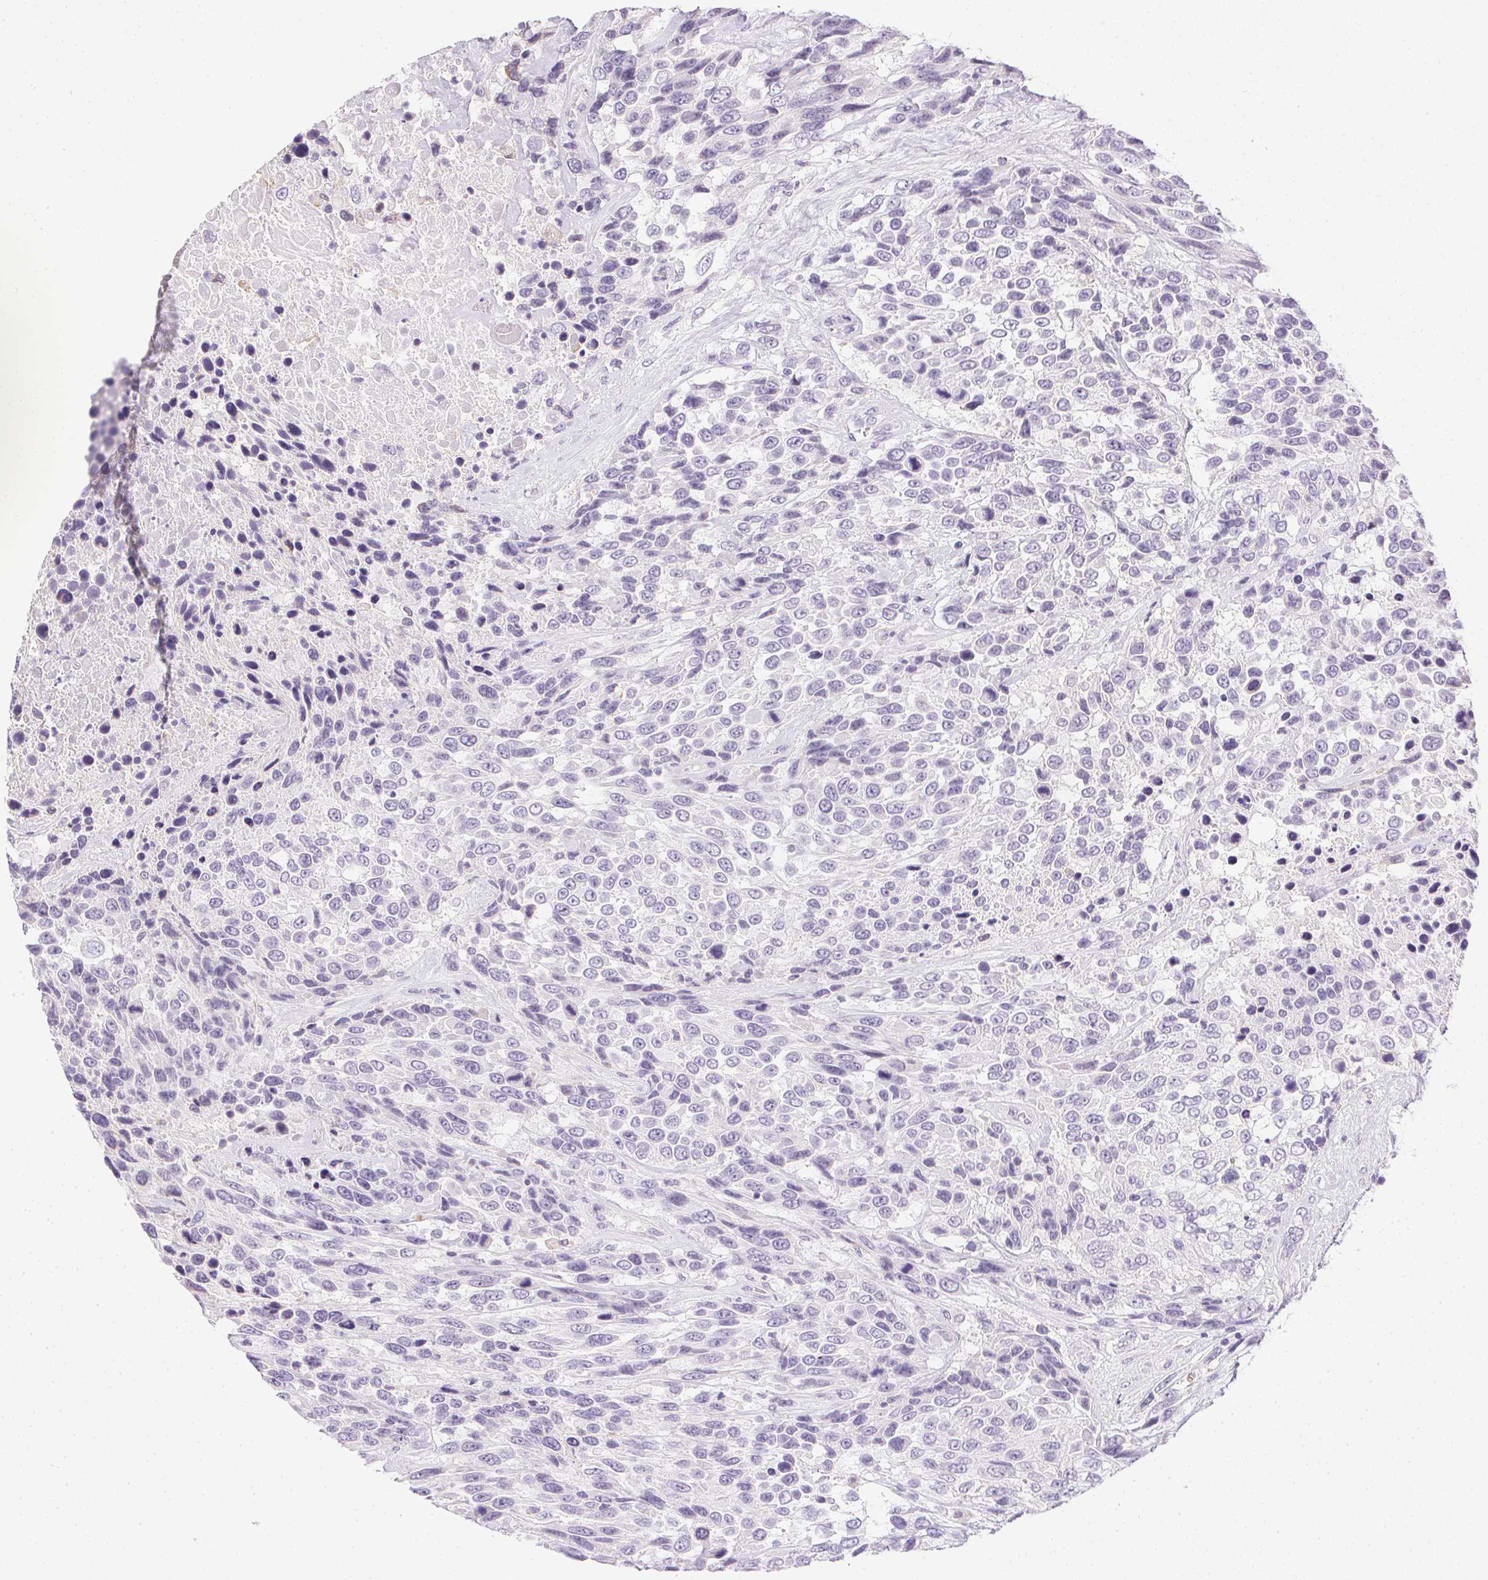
{"staining": {"intensity": "negative", "quantity": "none", "location": "none"}, "tissue": "urothelial cancer", "cell_type": "Tumor cells", "image_type": "cancer", "snomed": [{"axis": "morphology", "description": "Urothelial carcinoma, High grade"}, {"axis": "topography", "description": "Urinary bladder"}], "caption": "IHC histopathology image of urothelial carcinoma (high-grade) stained for a protein (brown), which demonstrates no positivity in tumor cells.", "gene": "PRL", "patient": {"sex": "female", "age": 70}}